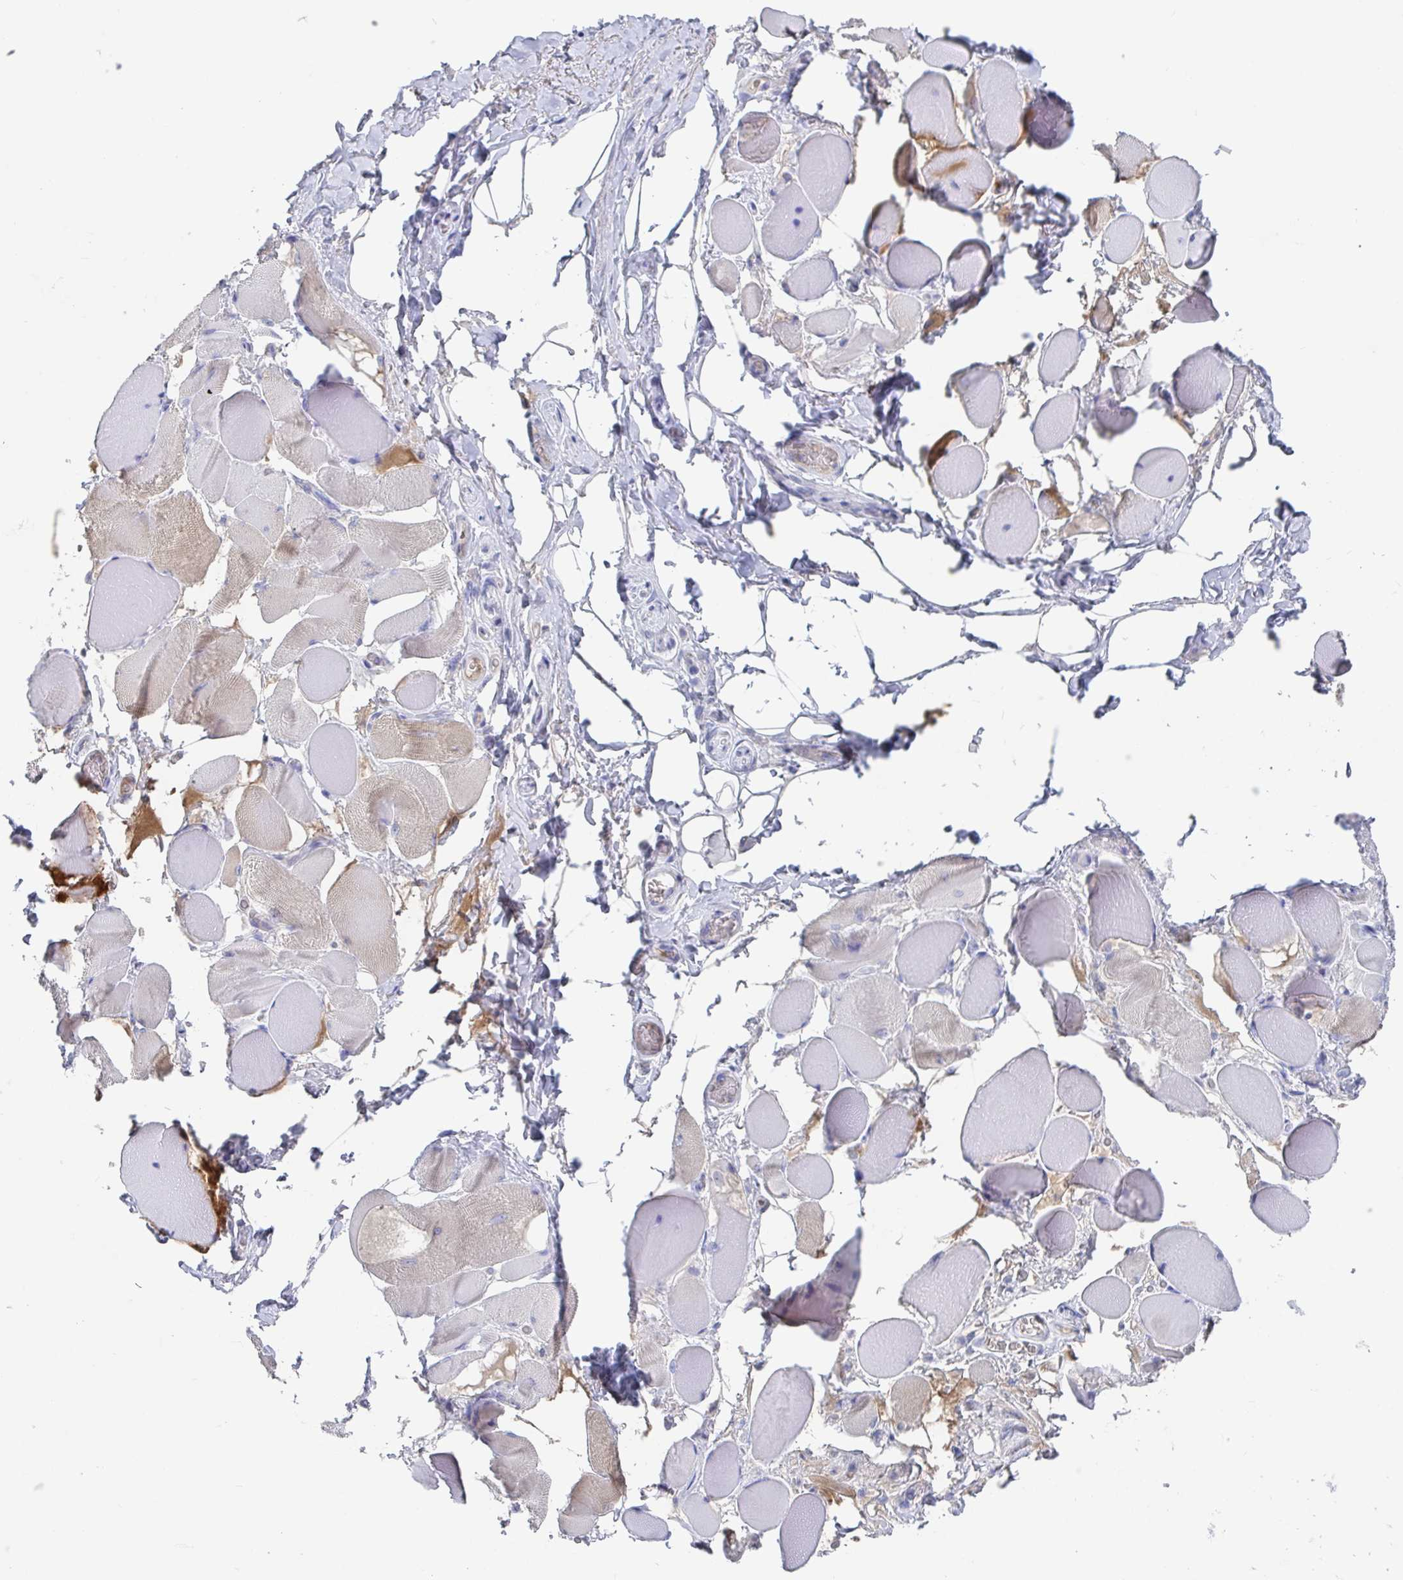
{"staining": {"intensity": "weak", "quantity": "<25%", "location": "cytoplasmic/membranous"}, "tissue": "skeletal muscle", "cell_type": "Myocytes", "image_type": "normal", "snomed": [{"axis": "morphology", "description": "Normal tissue, NOS"}, {"axis": "topography", "description": "Skeletal muscle"}, {"axis": "topography", "description": "Anal"}, {"axis": "topography", "description": "Peripheral nerve tissue"}], "caption": "The photomicrograph displays no staining of myocytes in normal skeletal muscle.", "gene": "GPR148", "patient": {"sex": "male", "age": 53}}